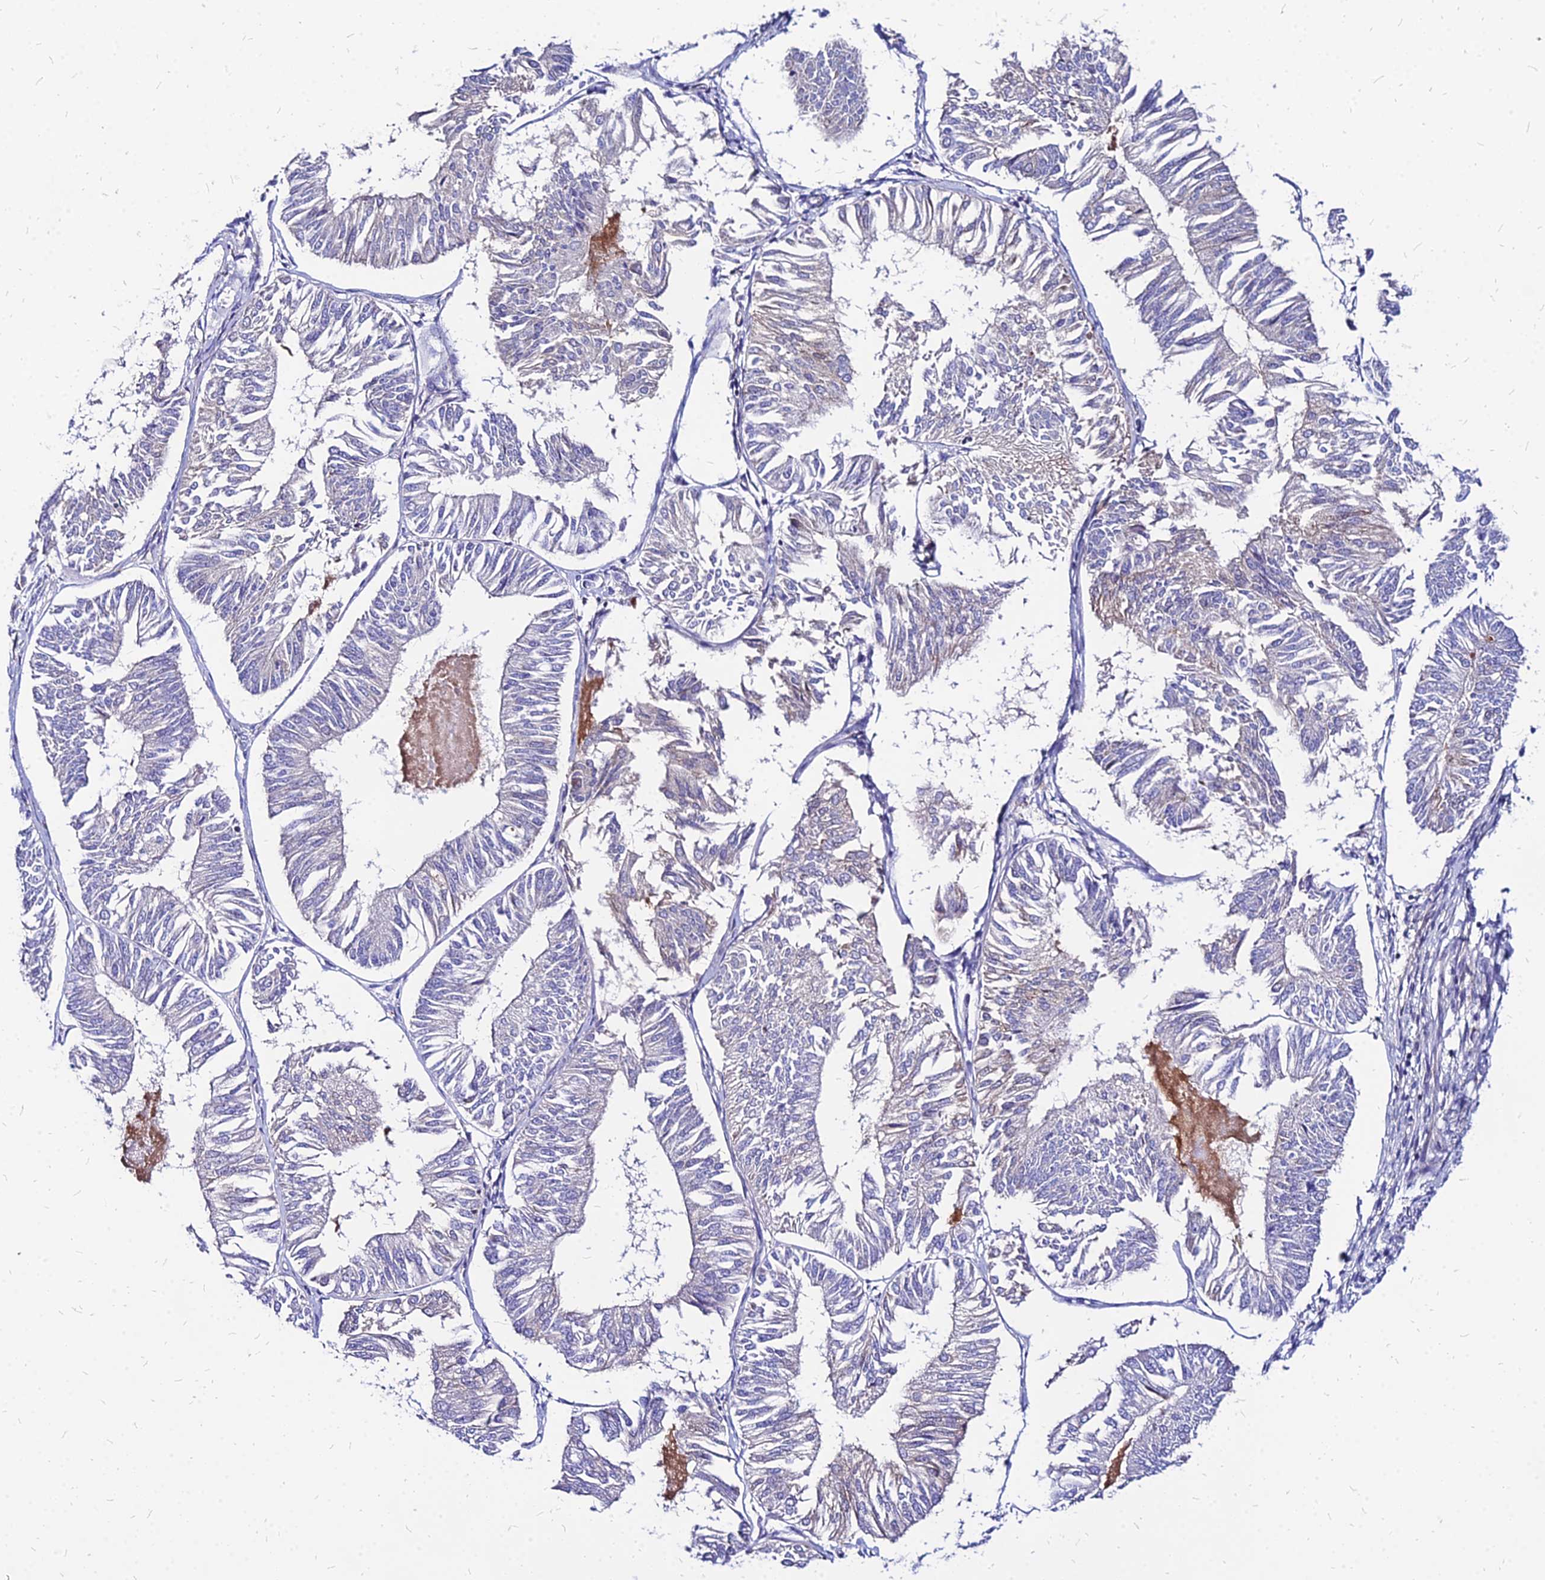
{"staining": {"intensity": "negative", "quantity": "none", "location": "none"}, "tissue": "endometrial cancer", "cell_type": "Tumor cells", "image_type": "cancer", "snomed": [{"axis": "morphology", "description": "Adenocarcinoma, NOS"}, {"axis": "topography", "description": "Endometrium"}], "caption": "Tumor cells show no significant expression in adenocarcinoma (endometrial).", "gene": "ACSM6", "patient": {"sex": "female", "age": 58}}